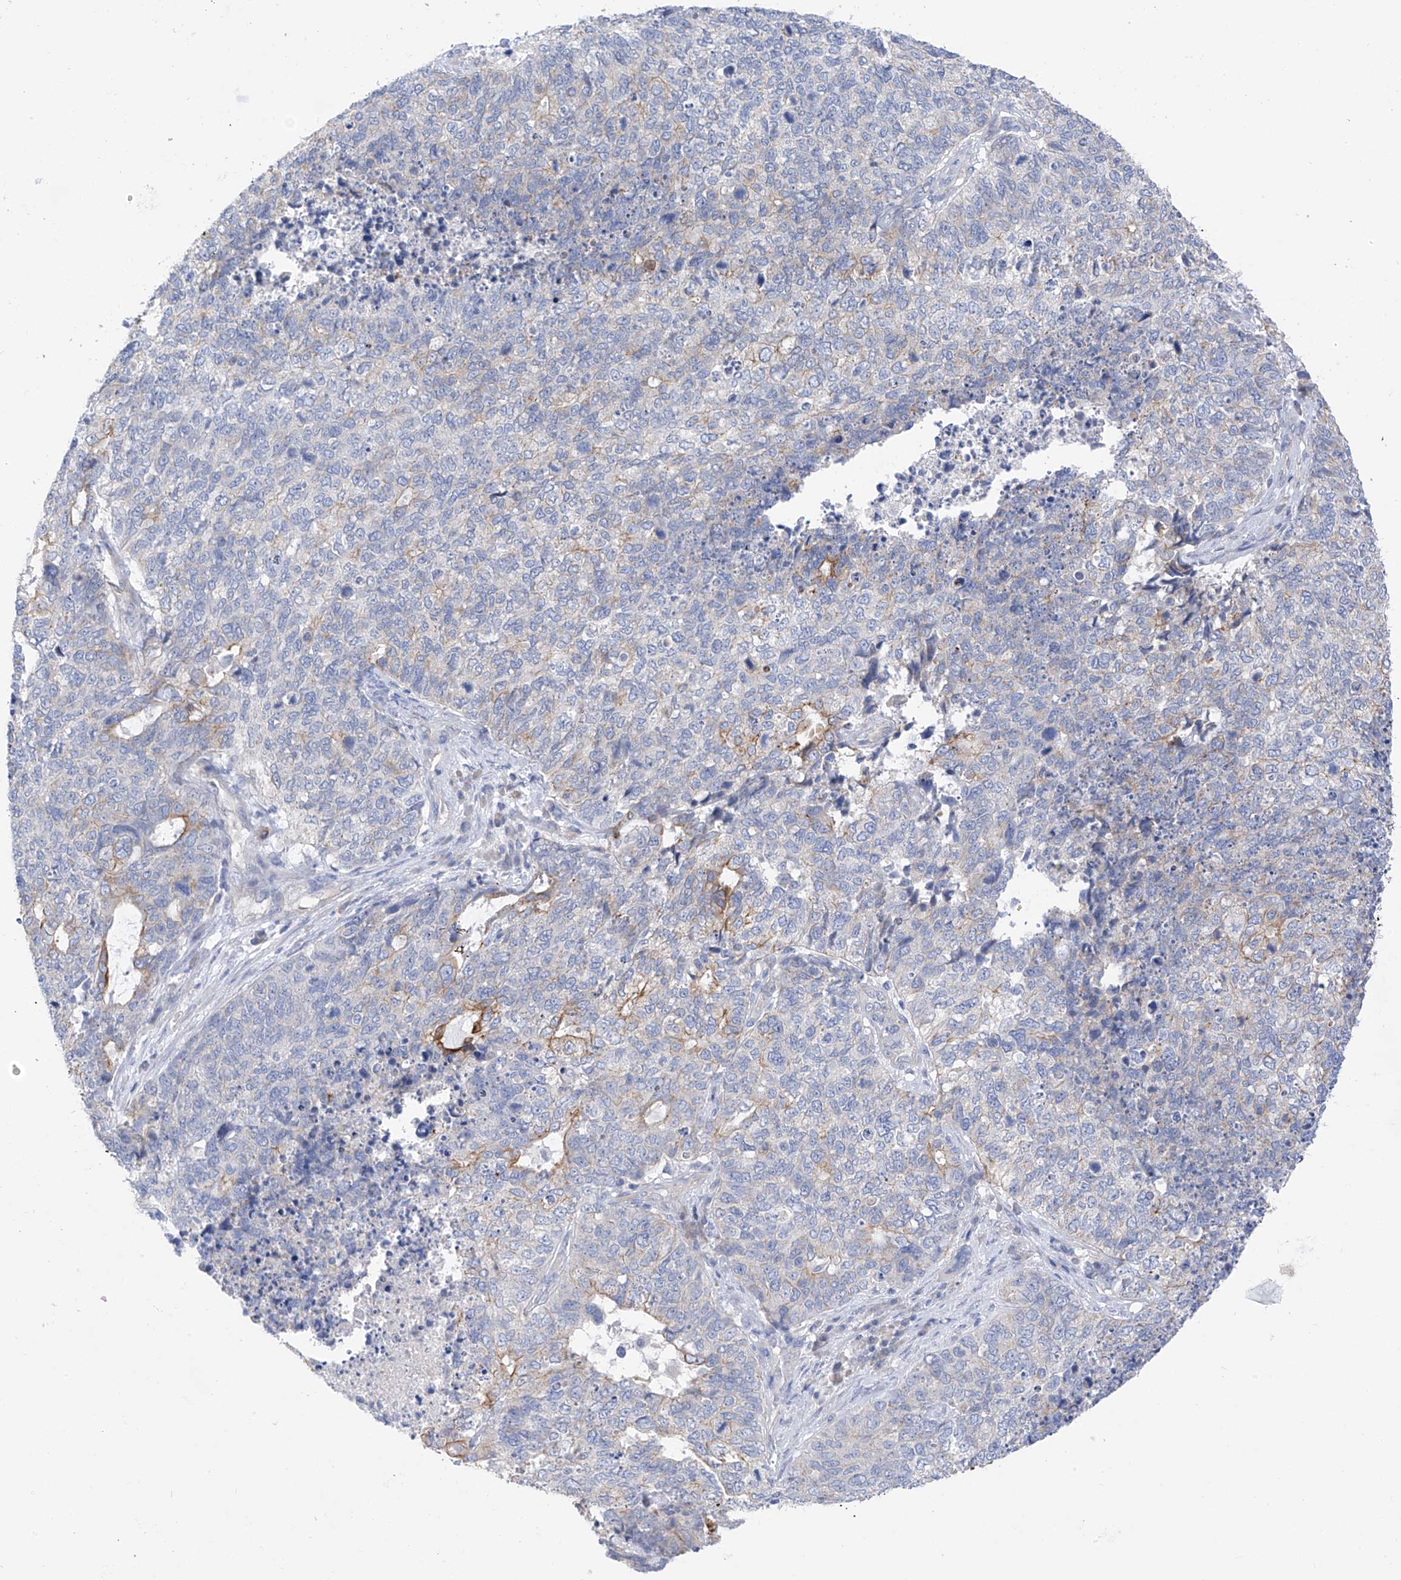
{"staining": {"intensity": "moderate", "quantity": "<25%", "location": "cytoplasmic/membranous"}, "tissue": "cervical cancer", "cell_type": "Tumor cells", "image_type": "cancer", "snomed": [{"axis": "morphology", "description": "Squamous cell carcinoma, NOS"}, {"axis": "topography", "description": "Cervix"}], "caption": "Protein analysis of cervical cancer (squamous cell carcinoma) tissue shows moderate cytoplasmic/membranous positivity in about <25% of tumor cells.", "gene": "PIK3C2B", "patient": {"sex": "female", "age": 63}}